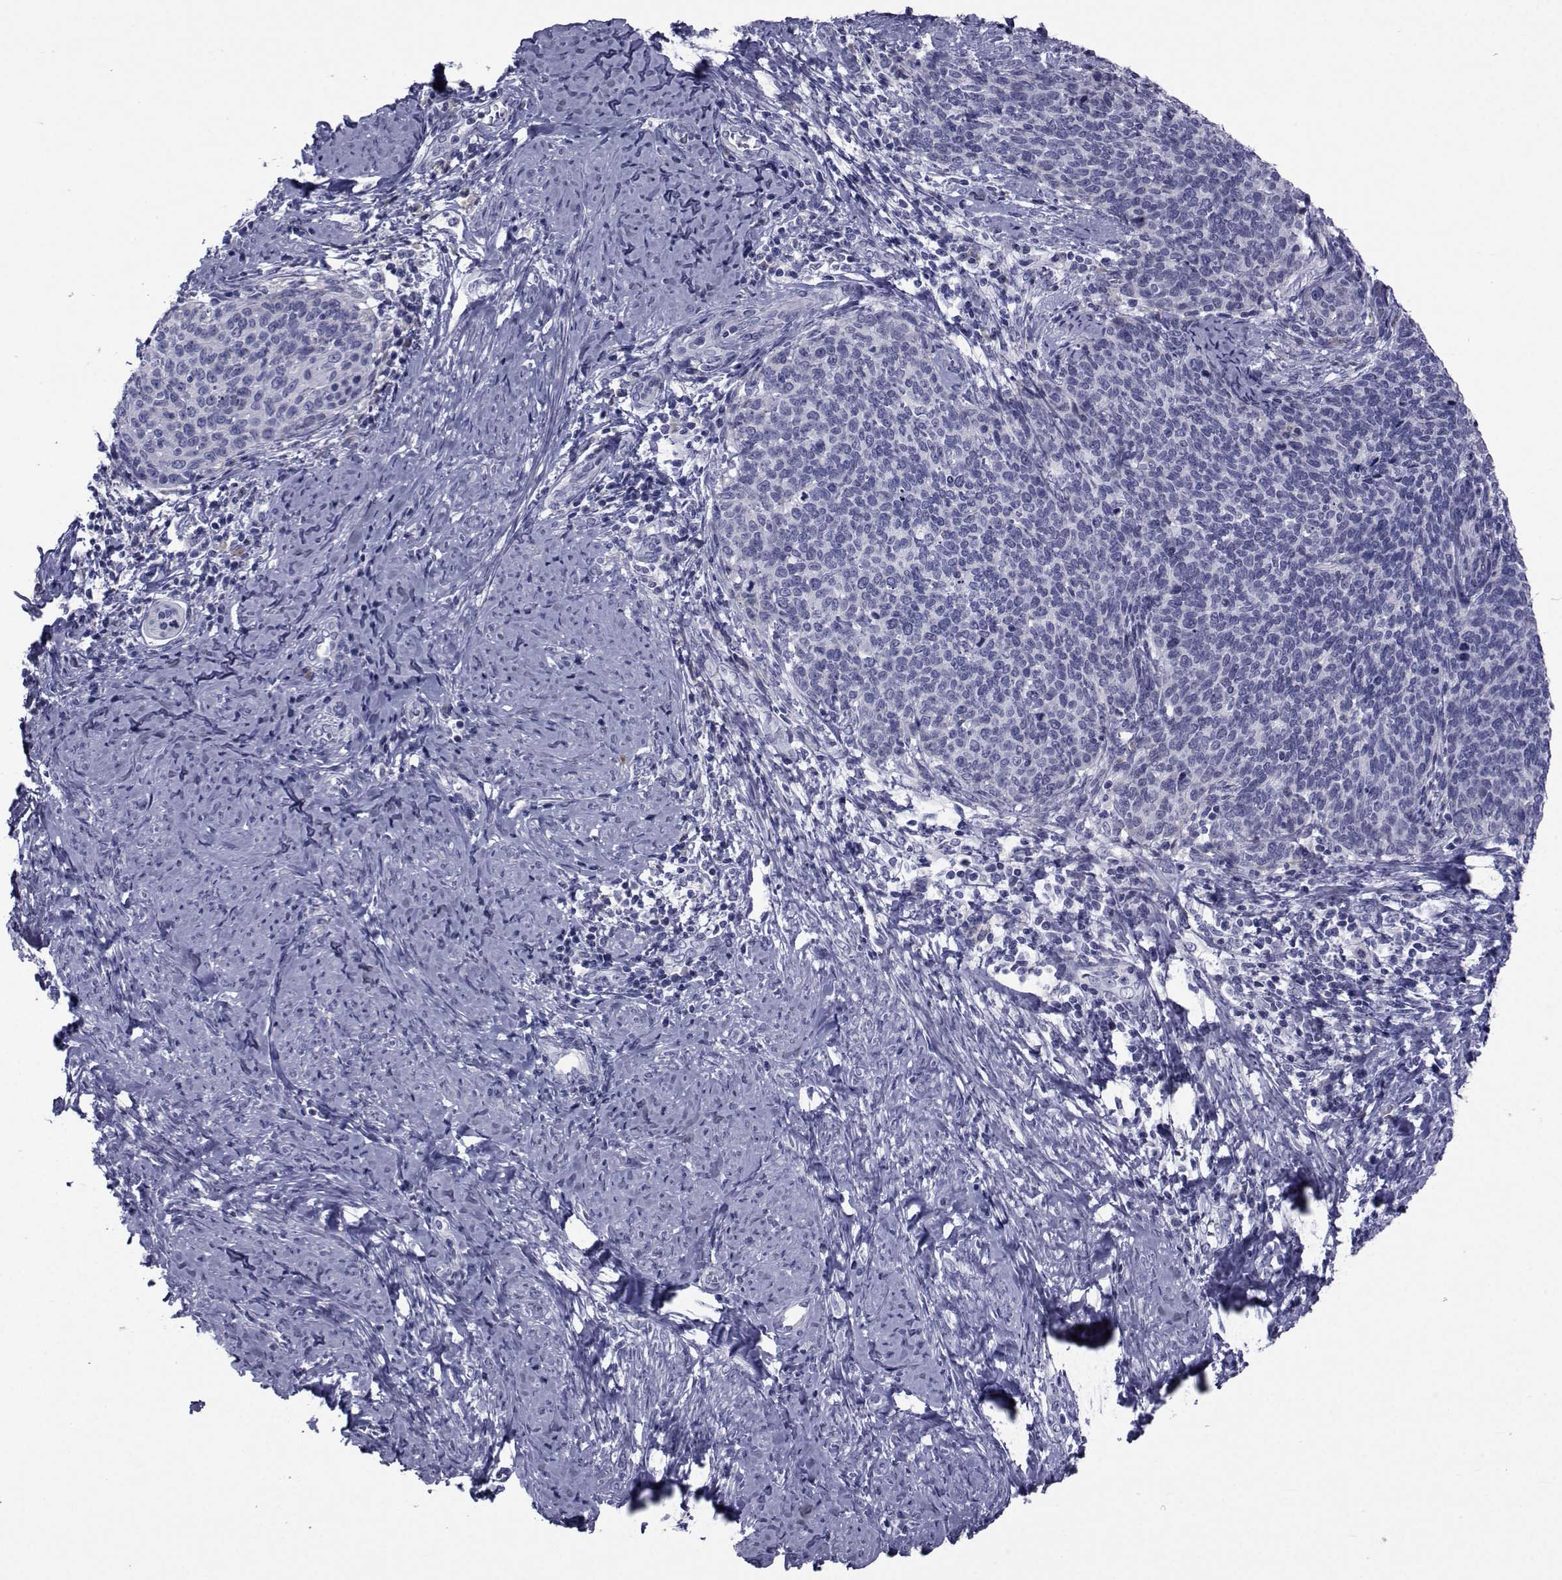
{"staining": {"intensity": "negative", "quantity": "none", "location": "none"}, "tissue": "cervical cancer", "cell_type": "Tumor cells", "image_type": "cancer", "snomed": [{"axis": "morphology", "description": "Normal tissue, NOS"}, {"axis": "morphology", "description": "Squamous cell carcinoma, NOS"}, {"axis": "topography", "description": "Cervix"}], "caption": "Tumor cells show no significant protein expression in cervical cancer.", "gene": "ROPN1", "patient": {"sex": "female", "age": 39}}